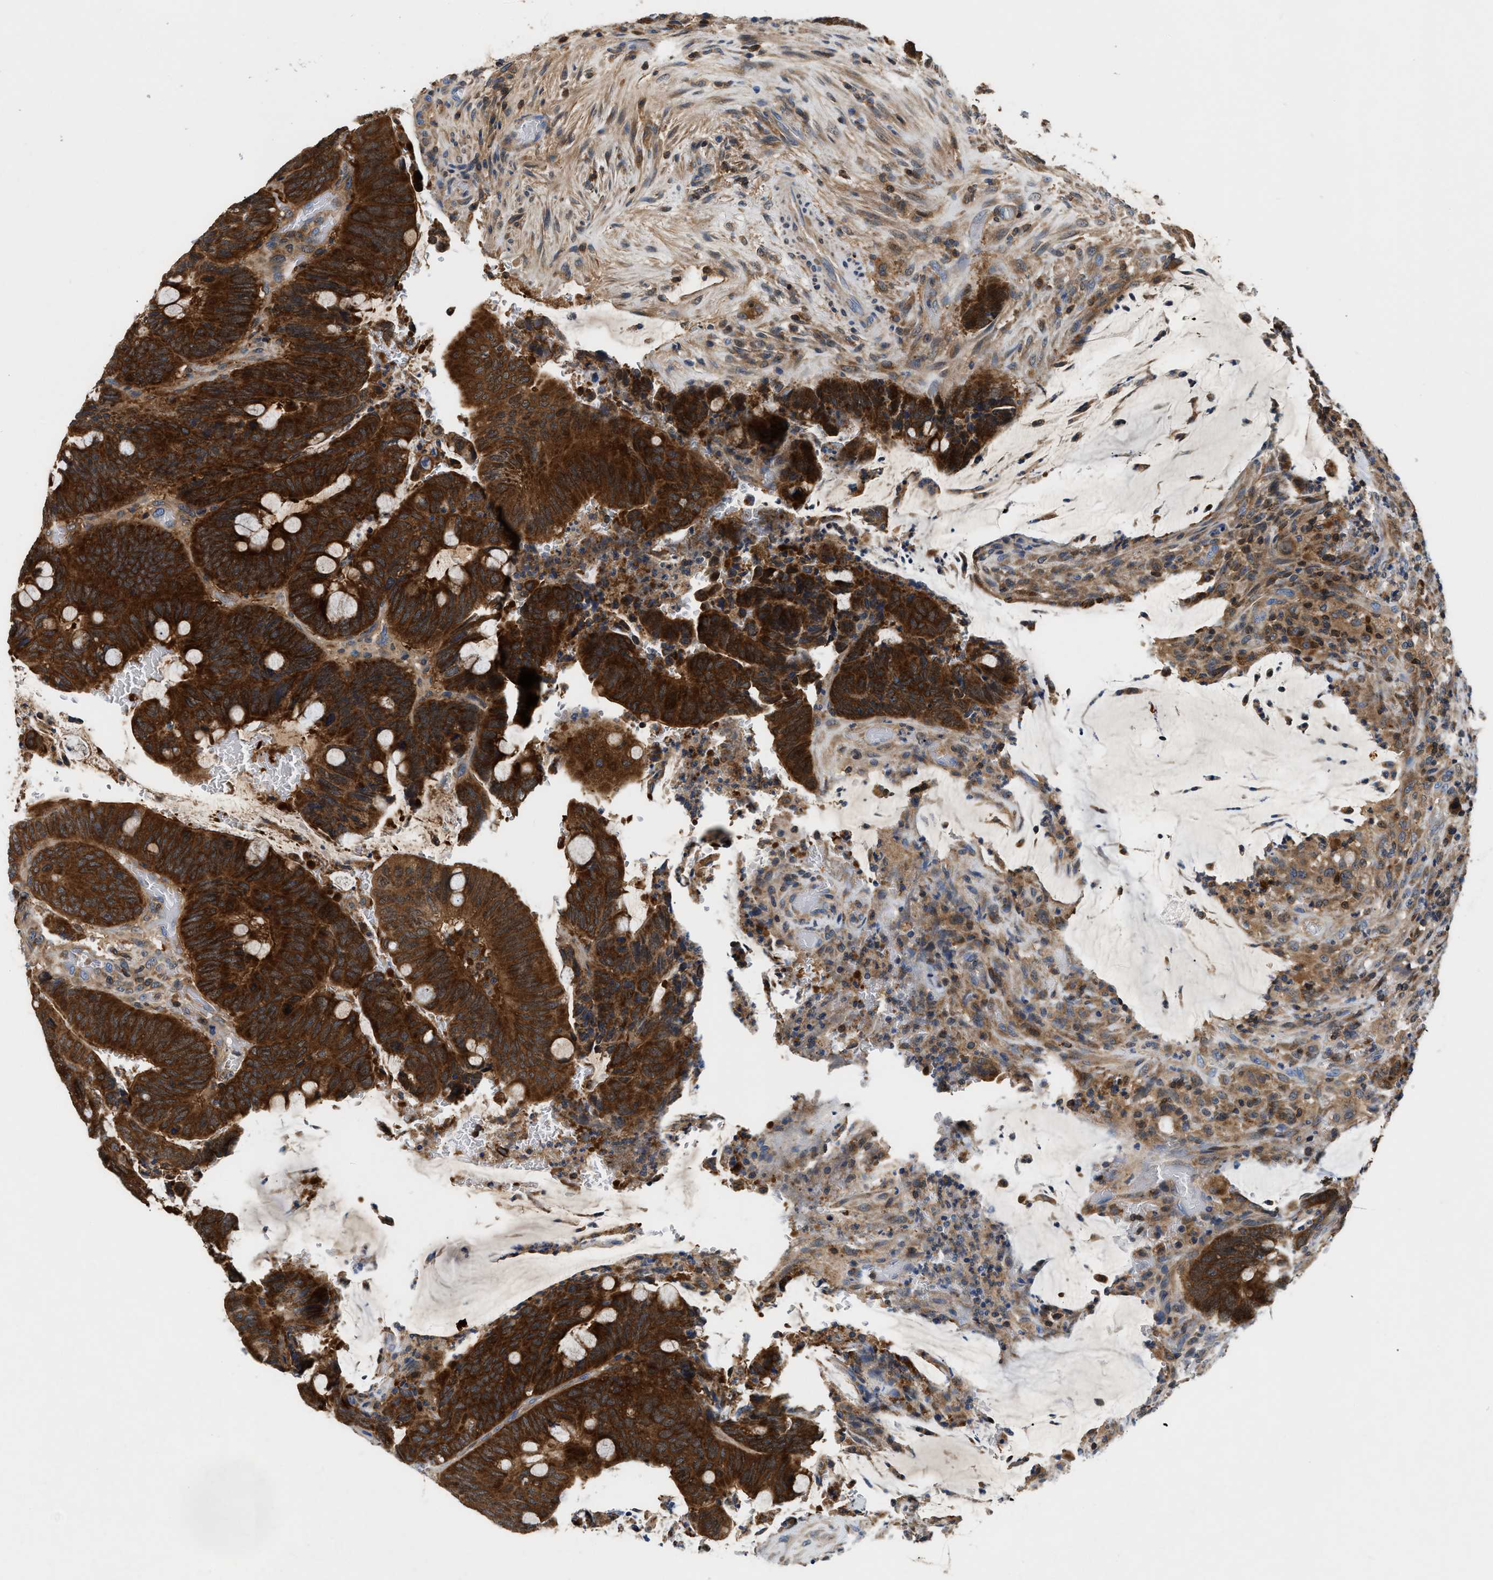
{"staining": {"intensity": "strong", "quantity": ">75%", "location": "cytoplasmic/membranous"}, "tissue": "colorectal cancer", "cell_type": "Tumor cells", "image_type": "cancer", "snomed": [{"axis": "morphology", "description": "Normal tissue, NOS"}, {"axis": "morphology", "description": "Adenocarcinoma, NOS"}, {"axis": "topography", "description": "Rectum"}, {"axis": "topography", "description": "Peripheral nerve tissue"}], "caption": "Colorectal adenocarcinoma stained with a brown dye shows strong cytoplasmic/membranous positive expression in approximately >75% of tumor cells.", "gene": "CCM2", "patient": {"sex": "male", "age": 92}}